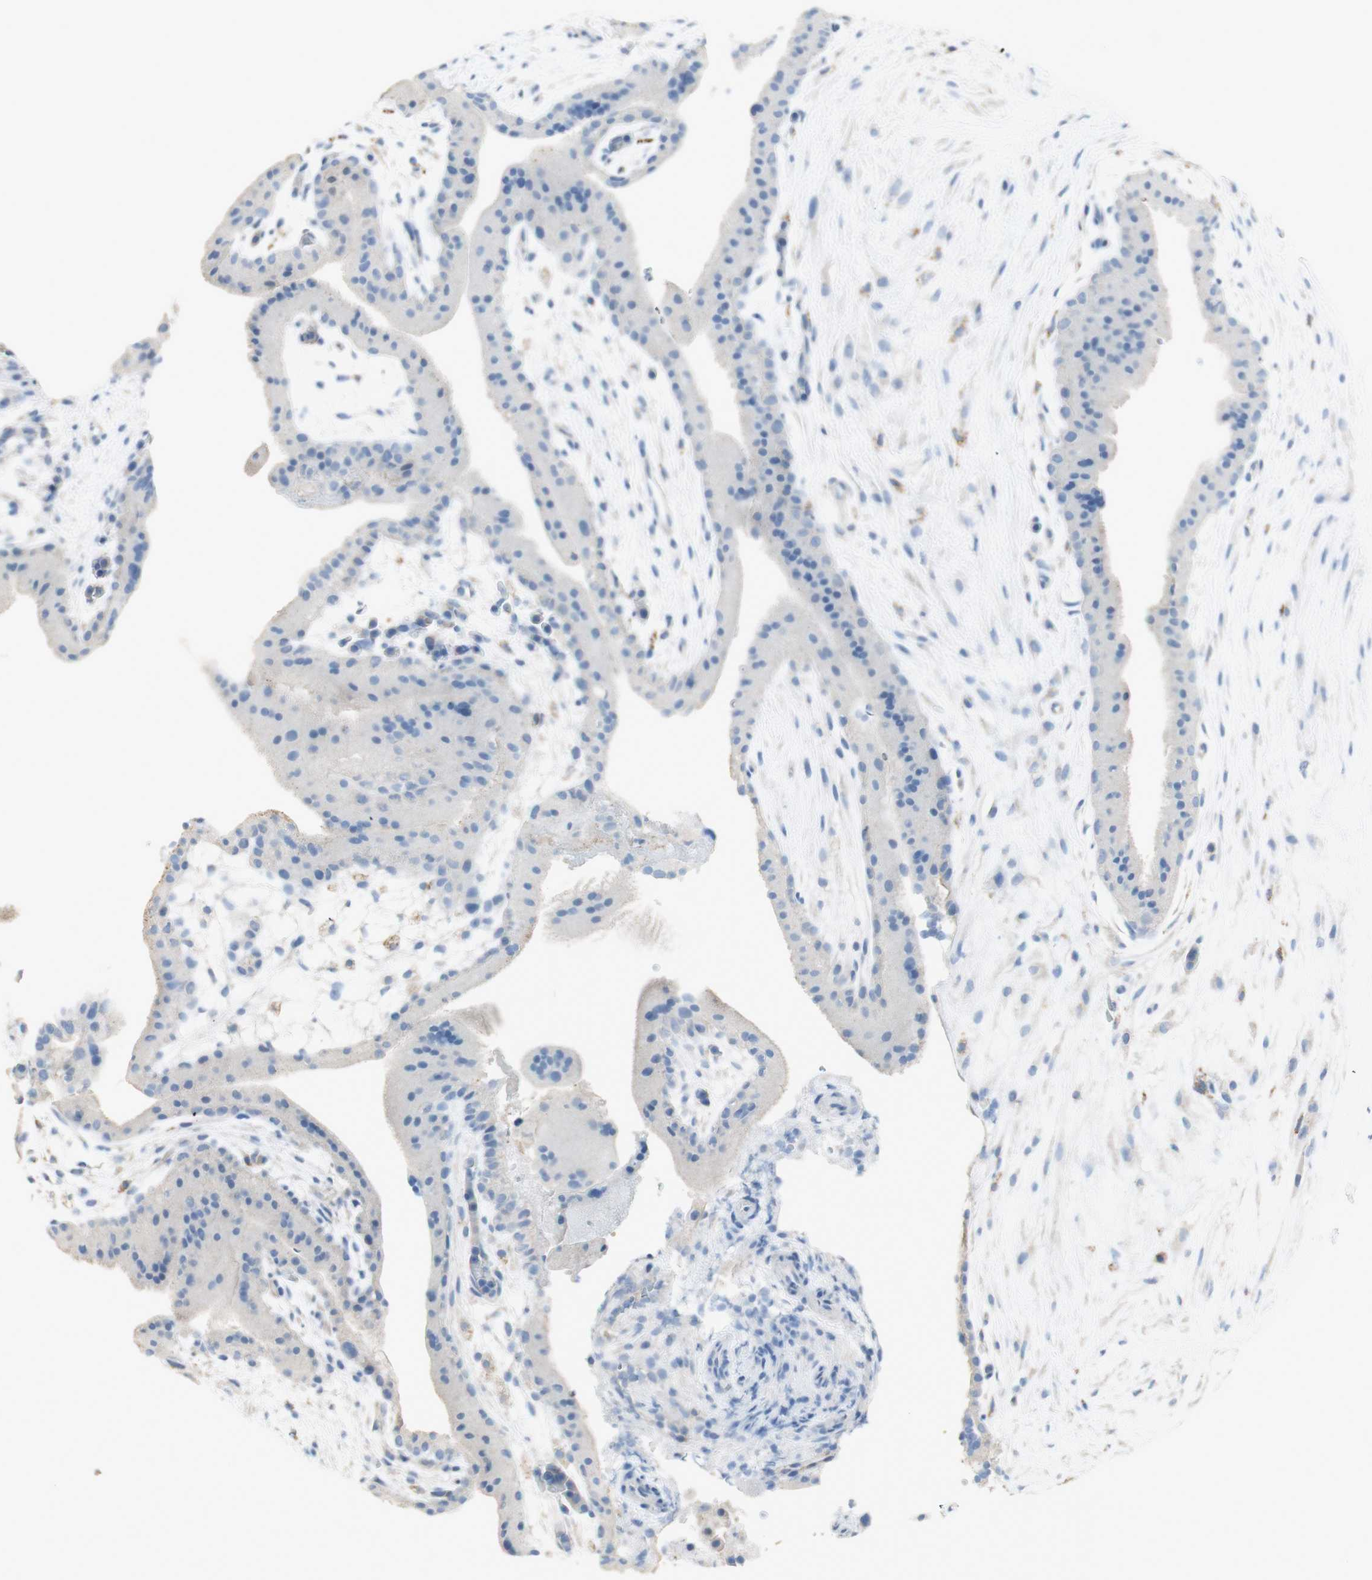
{"staining": {"intensity": "negative", "quantity": "none", "location": "none"}, "tissue": "placenta", "cell_type": "Decidual cells", "image_type": "normal", "snomed": [{"axis": "morphology", "description": "Normal tissue, NOS"}, {"axis": "topography", "description": "Placenta"}], "caption": "This is an immunohistochemistry histopathology image of normal human placenta. There is no expression in decidual cells.", "gene": "ART3", "patient": {"sex": "female", "age": 19}}